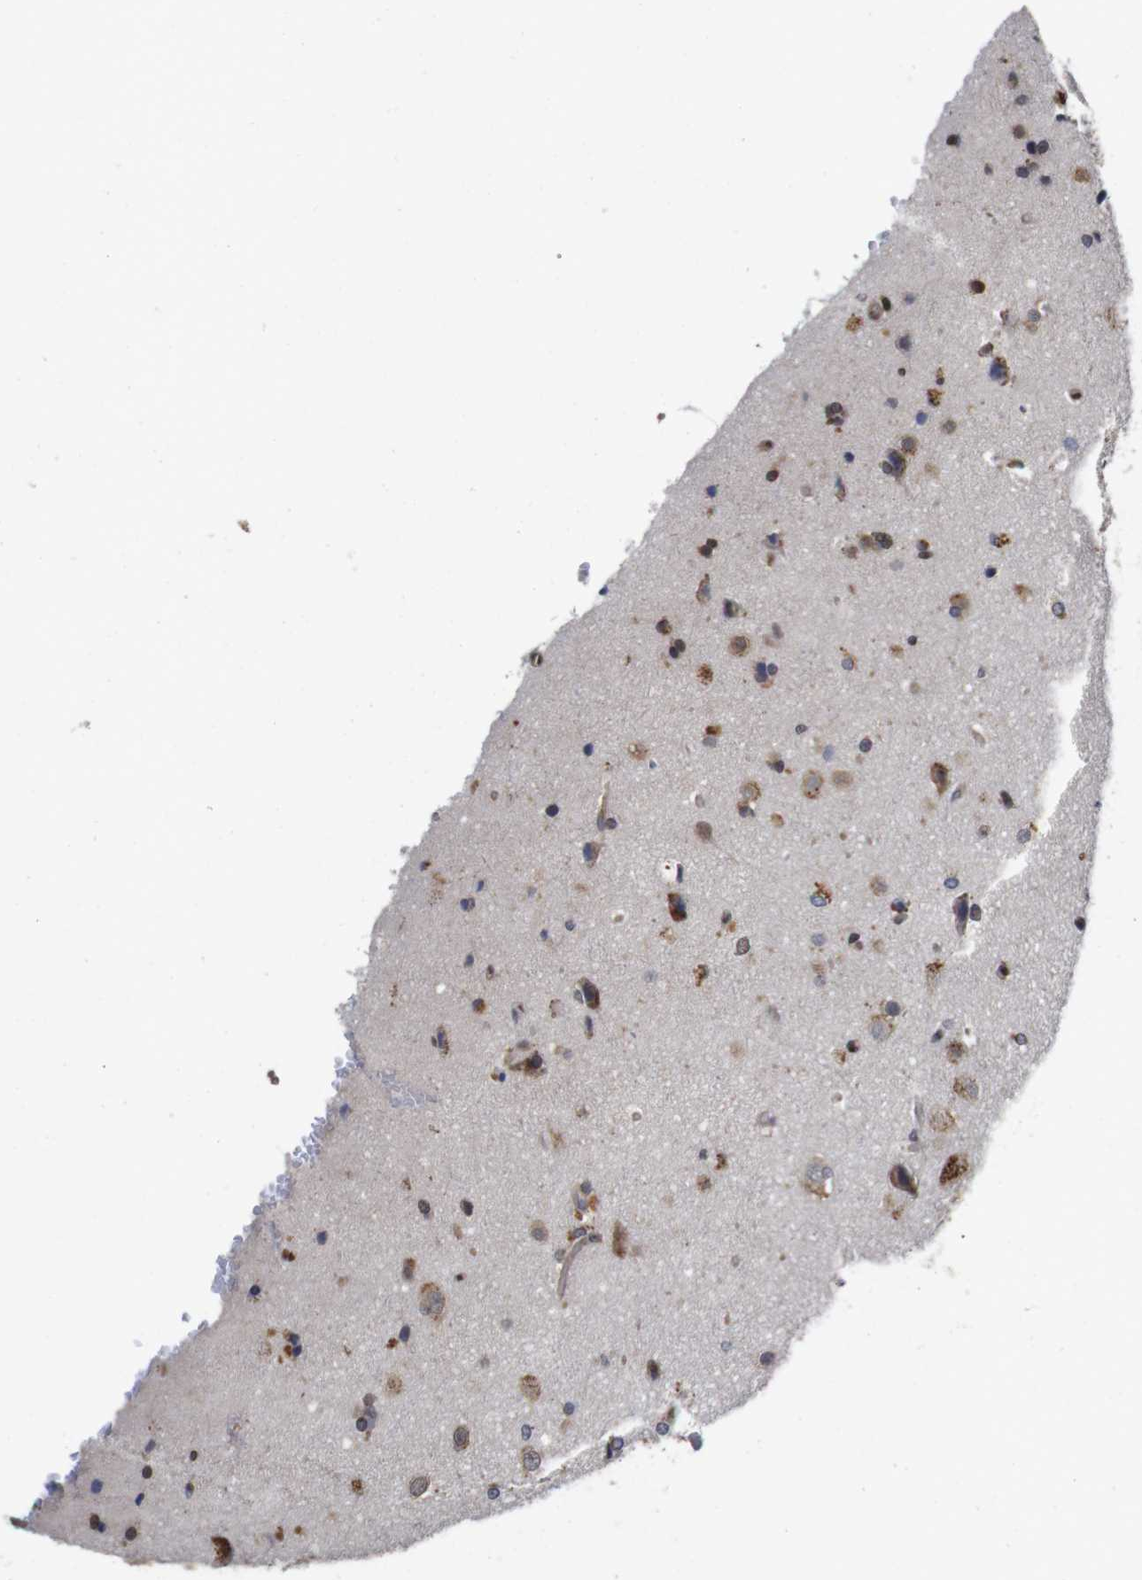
{"staining": {"intensity": "moderate", "quantity": ">75%", "location": "cytoplasmic/membranous,nuclear"}, "tissue": "glioma", "cell_type": "Tumor cells", "image_type": "cancer", "snomed": [{"axis": "morphology", "description": "Glioma, malignant, High grade"}, {"axis": "topography", "description": "Brain"}], "caption": "Malignant glioma (high-grade) was stained to show a protein in brown. There is medium levels of moderate cytoplasmic/membranous and nuclear staining in approximately >75% of tumor cells.", "gene": "SUMO3", "patient": {"sex": "male", "age": 71}}